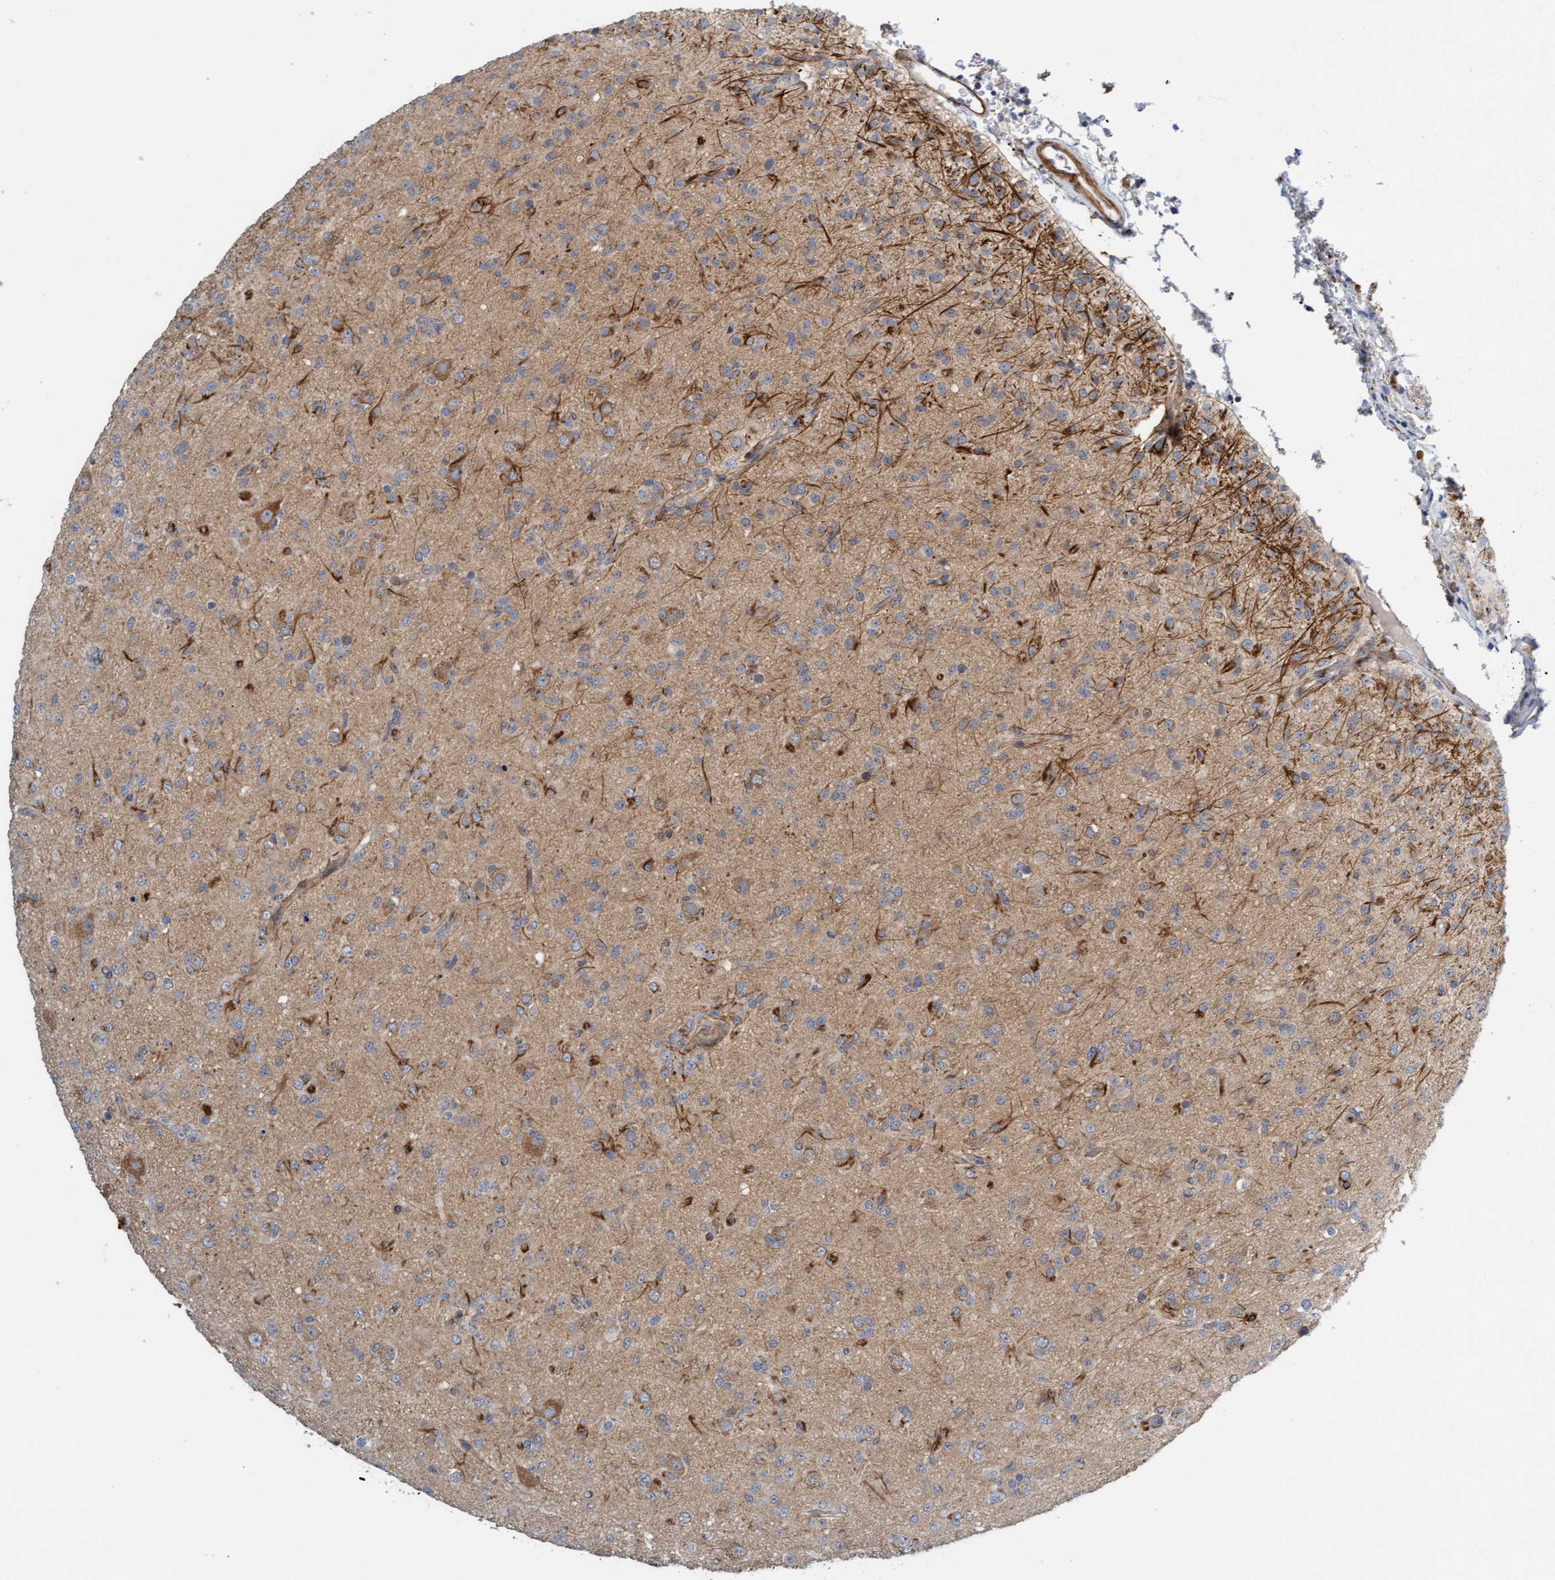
{"staining": {"intensity": "weak", "quantity": ">75%", "location": "cytoplasmic/membranous"}, "tissue": "glioma", "cell_type": "Tumor cells", "image_type": "cancer", "snomed": [{"axis": "morphology", "description": "Glioma, malignant, Low grade"}, {"axis": "topography", "description": "Brain"}], "caption": "This micrograph exhibits glioma stained with immunohistochemistry to label a protein in brown. The cytoplasmic/membranous of tumor cells show weak positivity for the protein. Nuclei are counter-stained blue.", "gene": "TSTD2", "patient": {"sex": "male", "age": 65}}